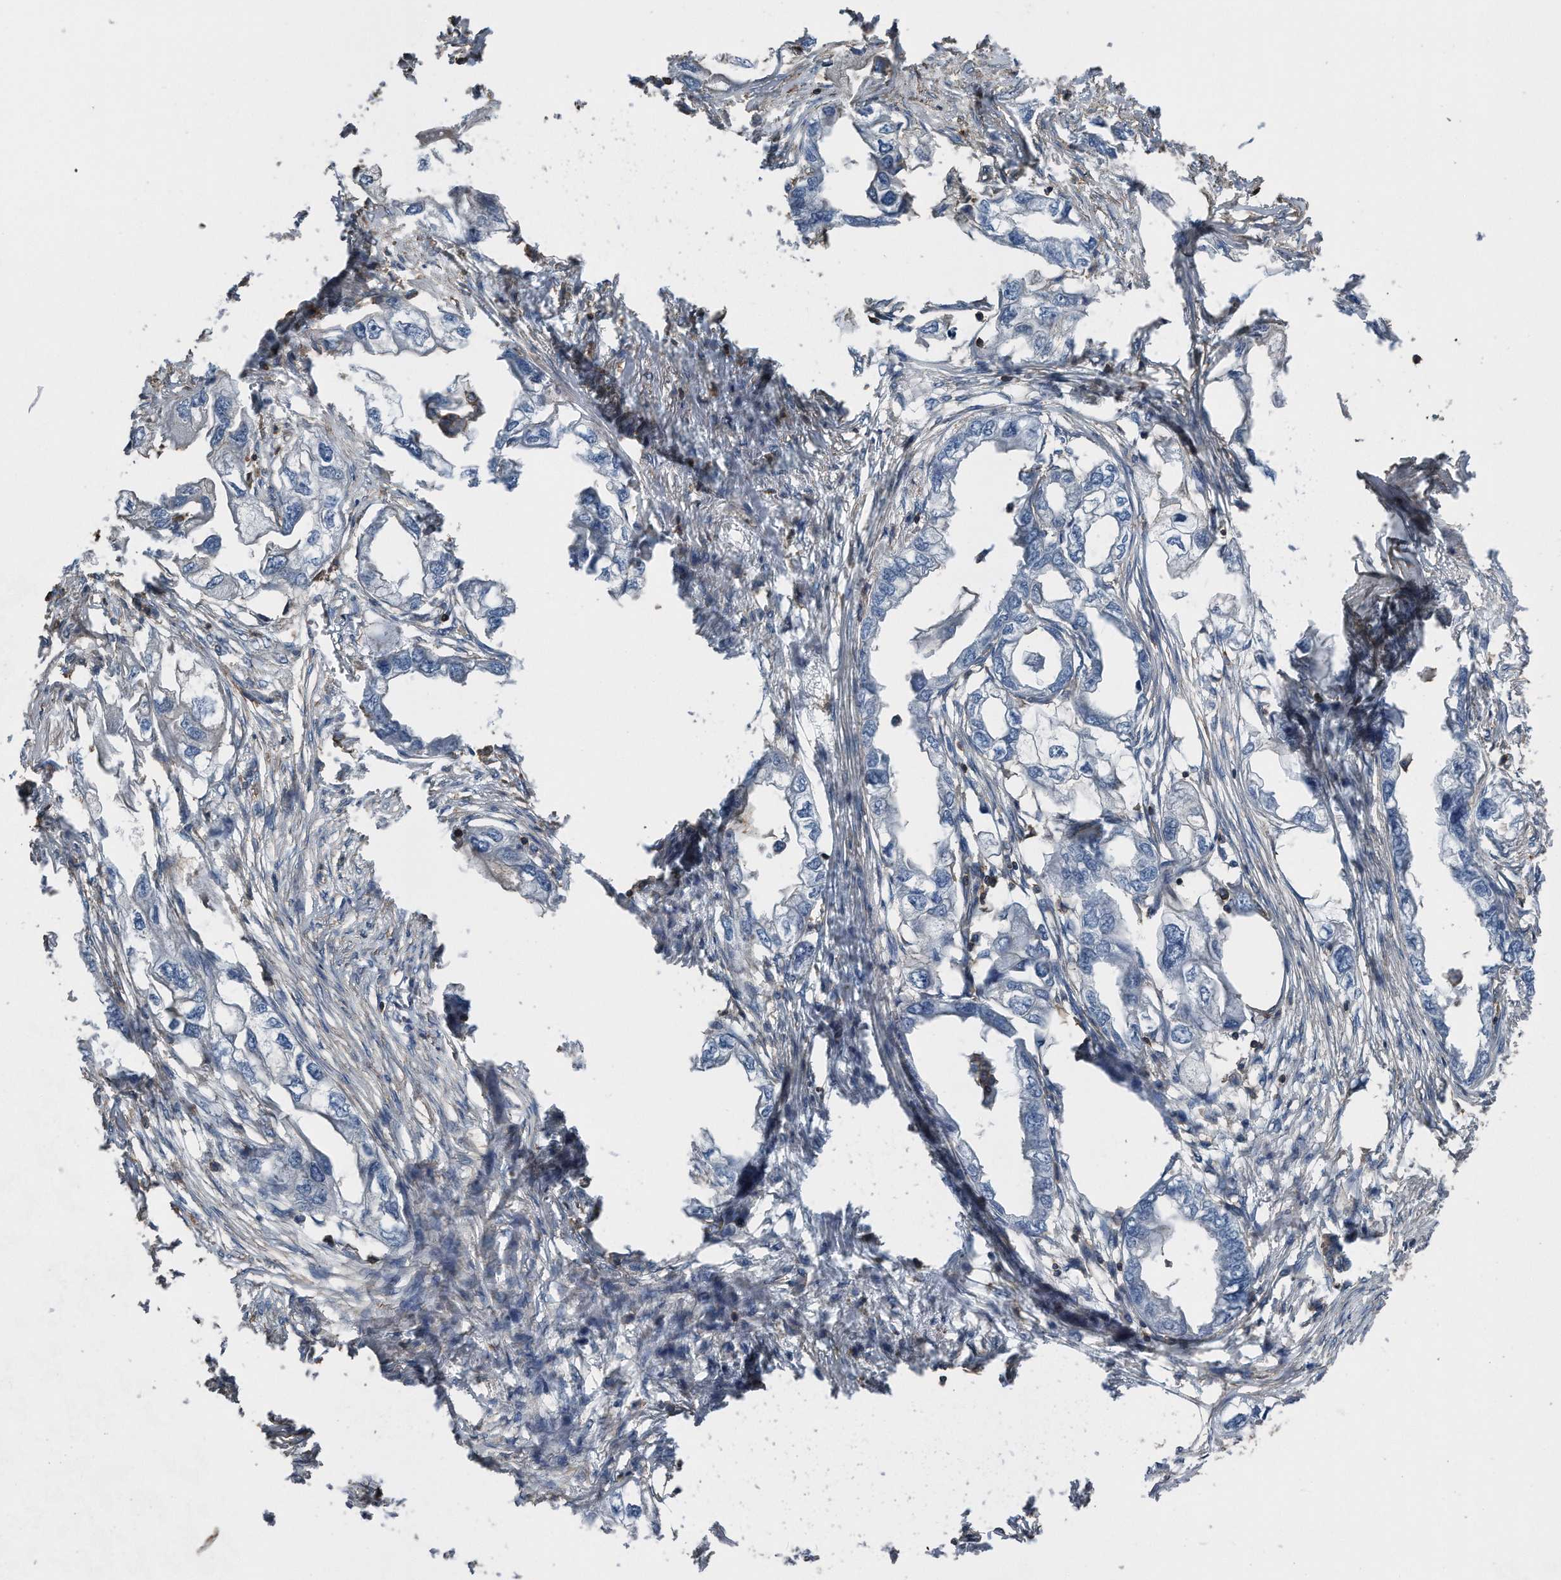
{"staining": {"intensity": "negative", "quantity": "none", "location": "none"}, "tissue": "endometrial cancer", "cell_type": "Tumor cells", "image_type": "cancer", "snomed": [{"axis": "morphology", "description": "Adenocarcinoma, NOS"}, {"axis": "morphology", "description": "Adenocarcinoma, metastatic, NOS"}, {"axis": "topography", "description": "Adipose tissue"}, {"axis": "topography", "description": "Endometrium"}], "caption": "DAB (3,3'-diaminobenzidine) immunohistochemical staining of endometrial cancer demonstrates no significant expression in tumor cells.", "gene": "RSPO3", "patient": {"sex": "female", "age": 67}}